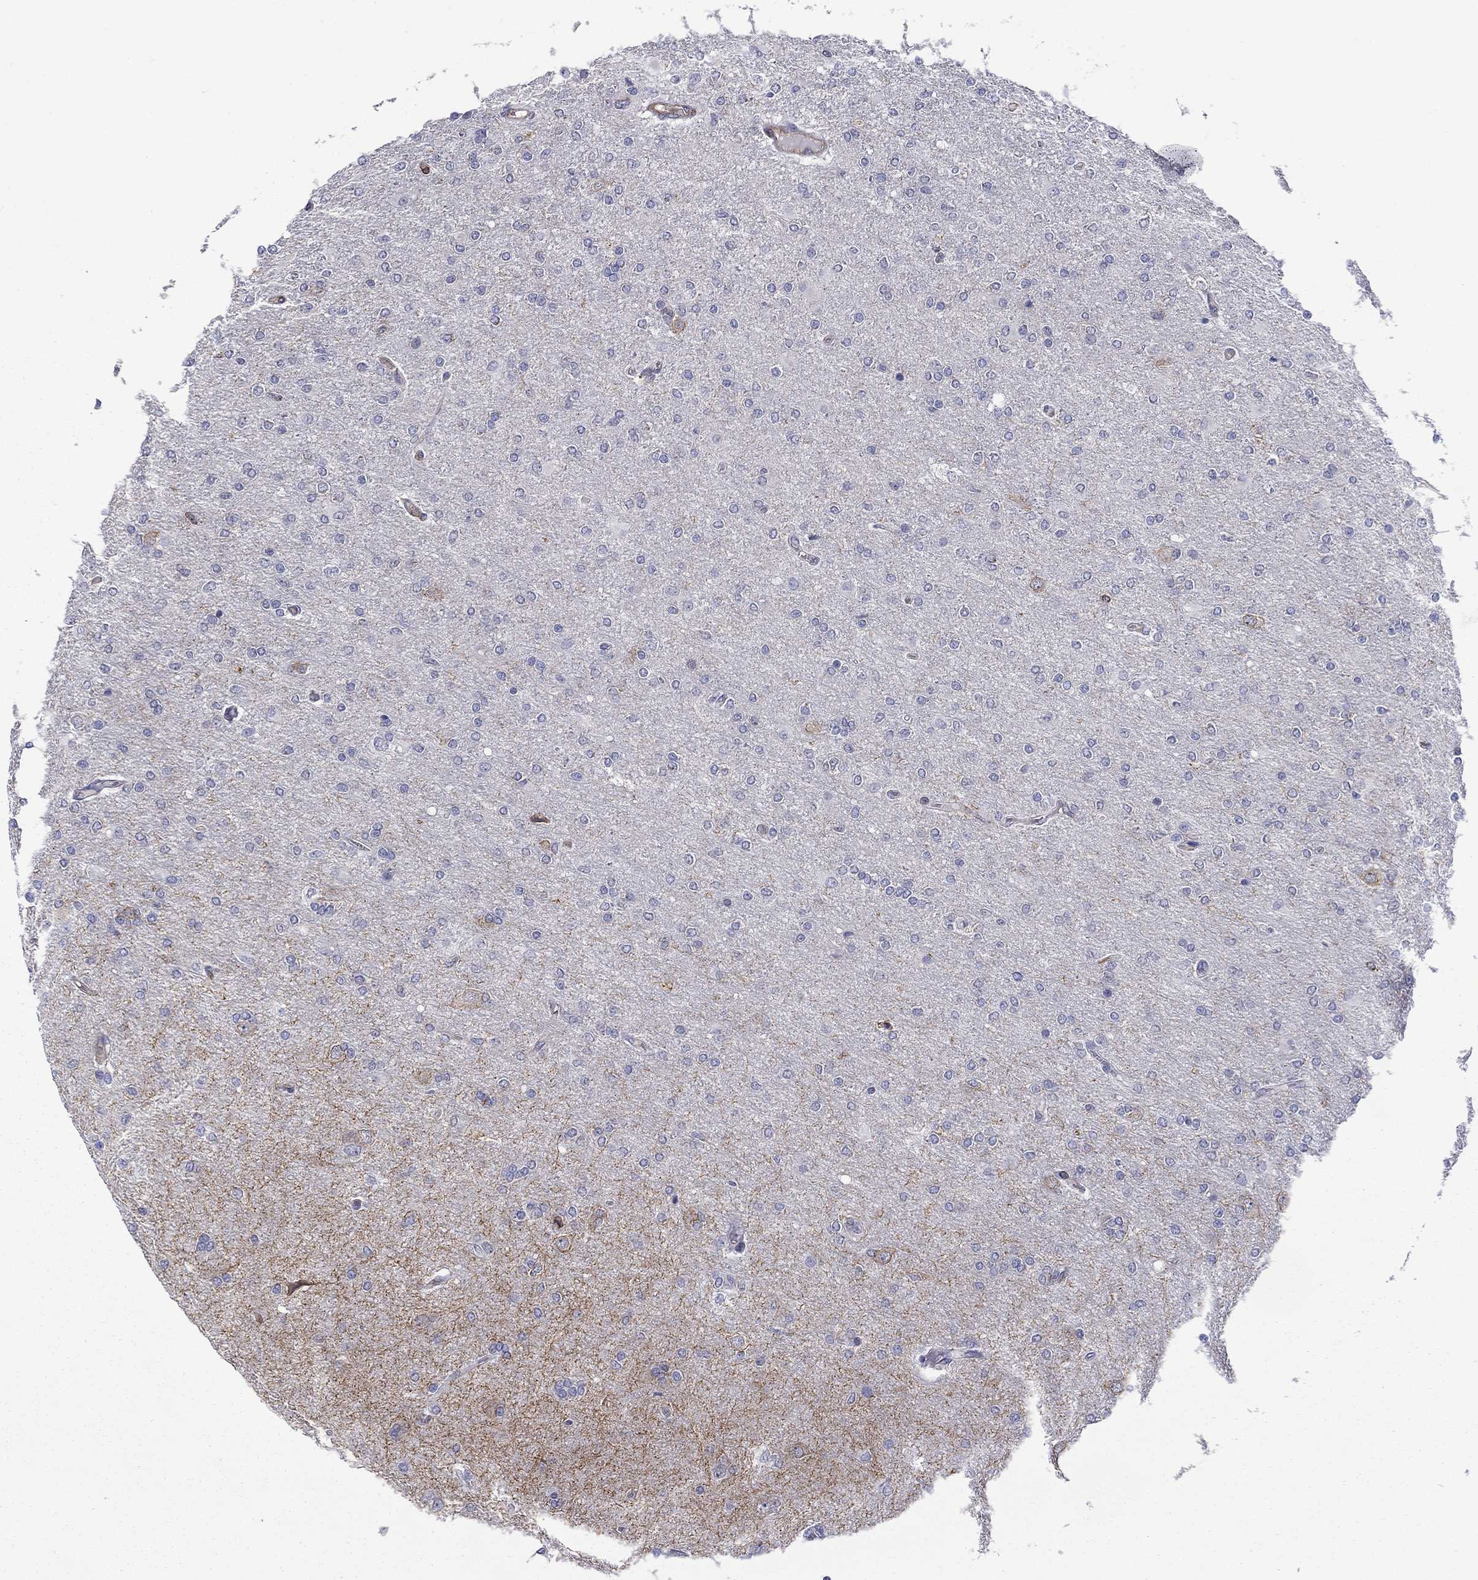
{"staining": {"intensity": "negative", "quantity": "none", "location": "none"}, "tissue": "glioma", "cell_type": "Tumor cells", "image_type": "cancer", "snomed": [{"axis": "morphology", "description": "Glioma, malignant, High grade"}, {"axis": "topography", "description": "Cerebral cortex"}], "caption": "DAB (3,3'-diaminobenzidine) immunohistochemical staining of glioma shows no significant staining in tumor cells.", "gene": "LMO7", "patient": {"sex": "male", "age": 70}}